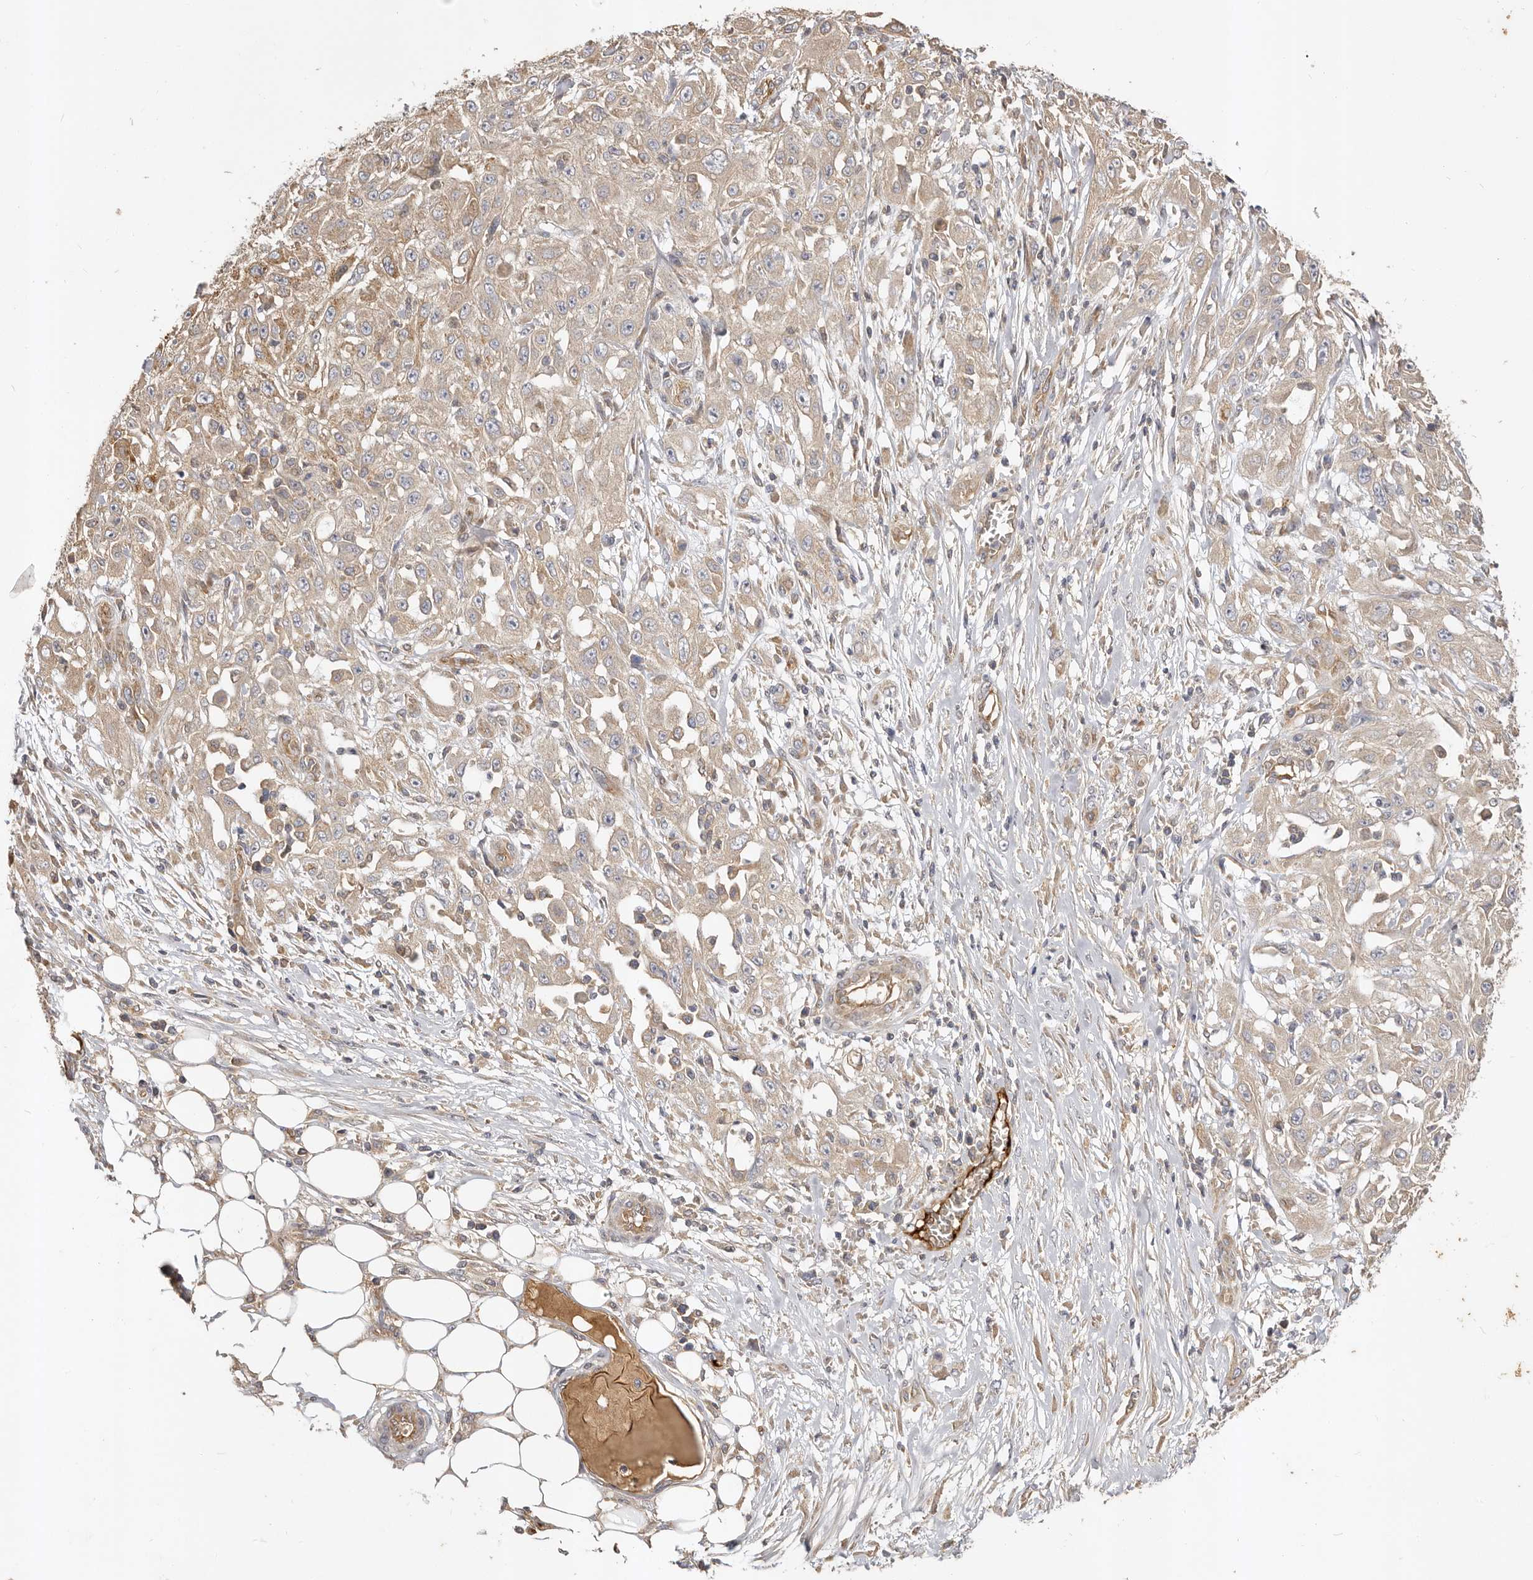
{"staining": {"intensity": "weak", "quantity": ">75%", "location": "cytoplasmic/membranous"}, "tissue": "skin cancer", "cell_type": "Tumor cells", "image_type": "cancer", "snomed": [{"axis": "morphology", "description": "Squamous cell carcinoma, NOS"}, {"axis": "morphology", "description": "Squamous cell carcinoma, metastatic, NOS"}, {"axis": "topography", "description": "Skin"}, {"axis": "topography", "description": "Lymph node"}], "caption": "An image of human skin metastatic squamous cell carcinoma stained for a protein exhibits weak cytoplasmic/membranous brown staining in tumor cells.", "gene": "ADAMTS9", "patient": {"sex": "male", "age": 75}}